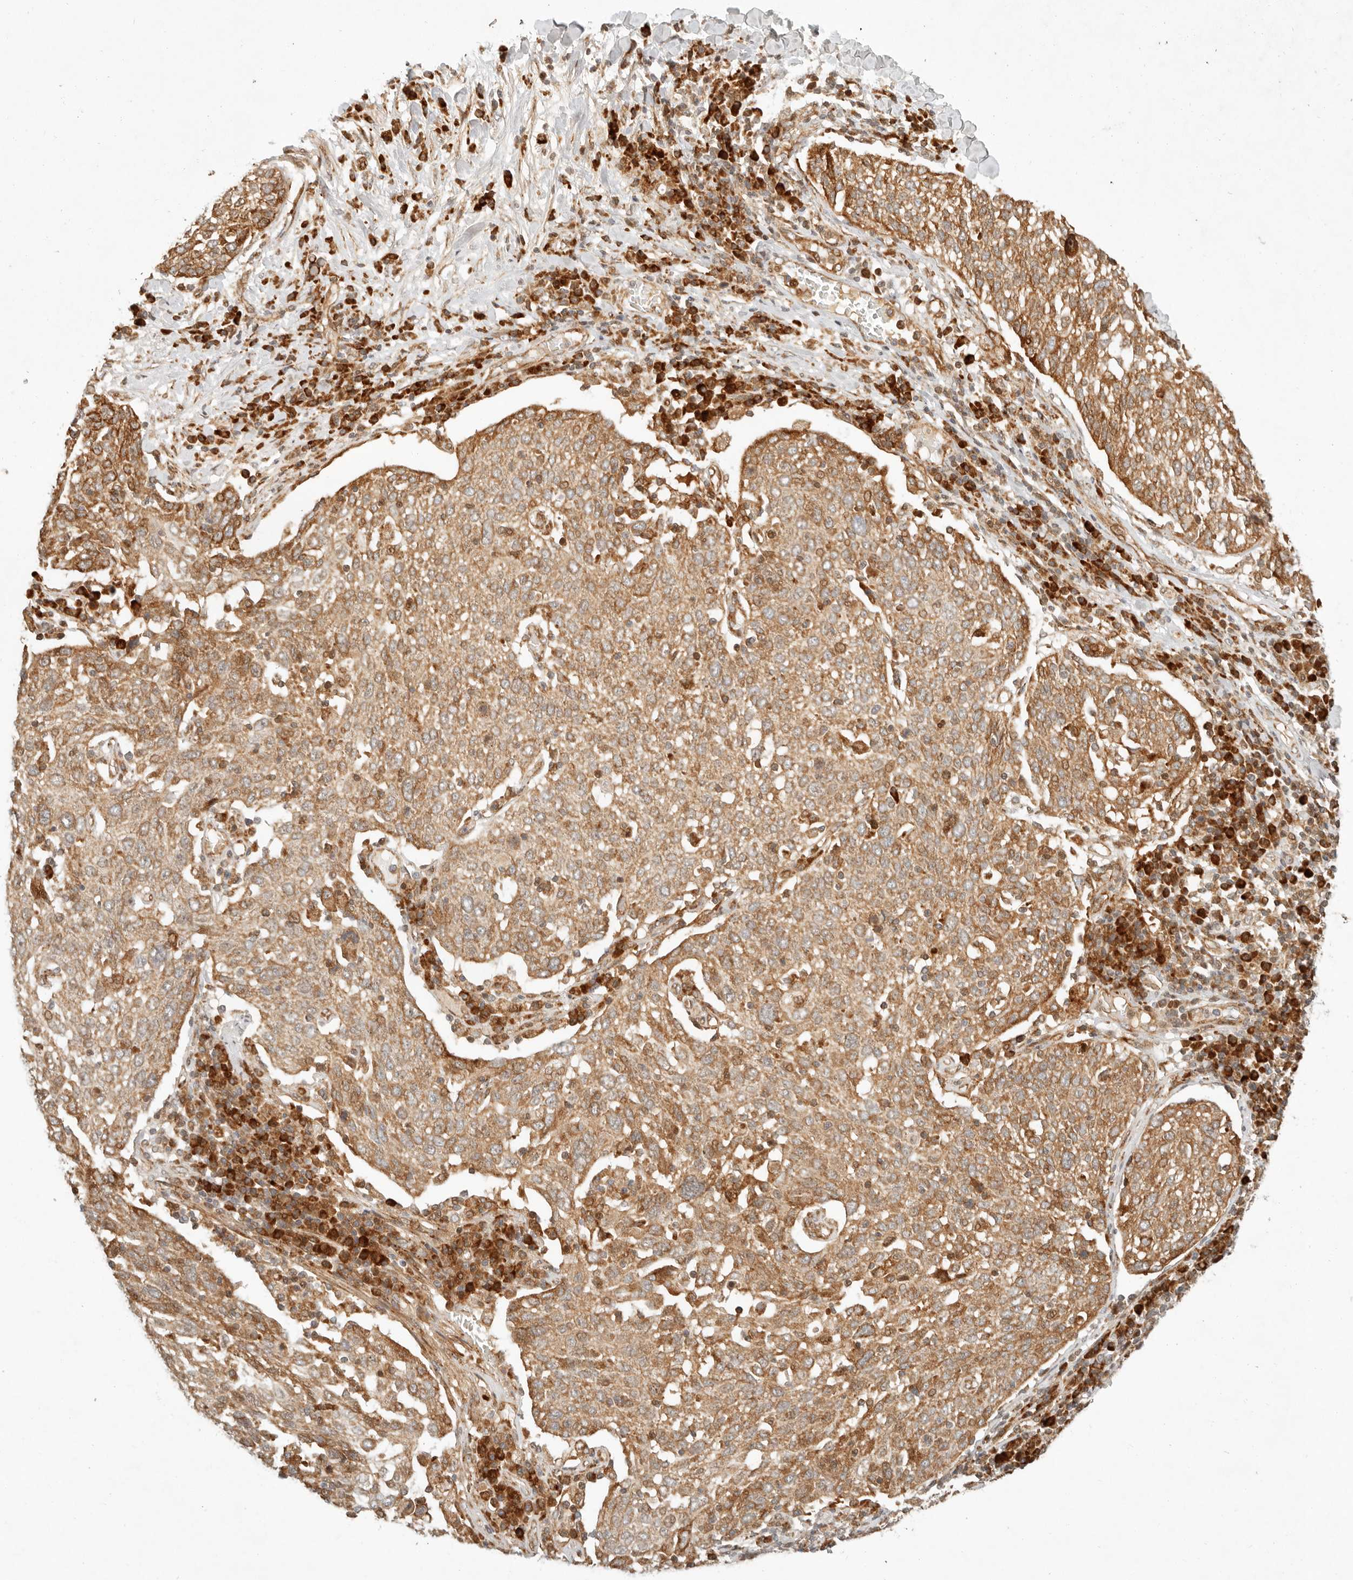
{"staining": {"intensity": "moderate", "quantity": ">75%", "location": "cytoplasmic/membranous"}, "tissue": "lung cancer", "cell_type": "Tumor cells", "image_type": "cancer", "snomed": [{"axis": "morphology", "description": "Squamous cell carcinoma, NOS"}, {"axis": "topography", "description": "Lung"}], "caption": "Moderate cytoplasmic/membranous protein expression is appreciated in about >75% of tumor cells in lung squamous cell carcinoma. Using DAB (brown) and hematoxylin (blue) stains, captured at high magnification using brightfield microscopy.", "gene": "KLHL38", "patient": {"sex": "male", "age": 65}}